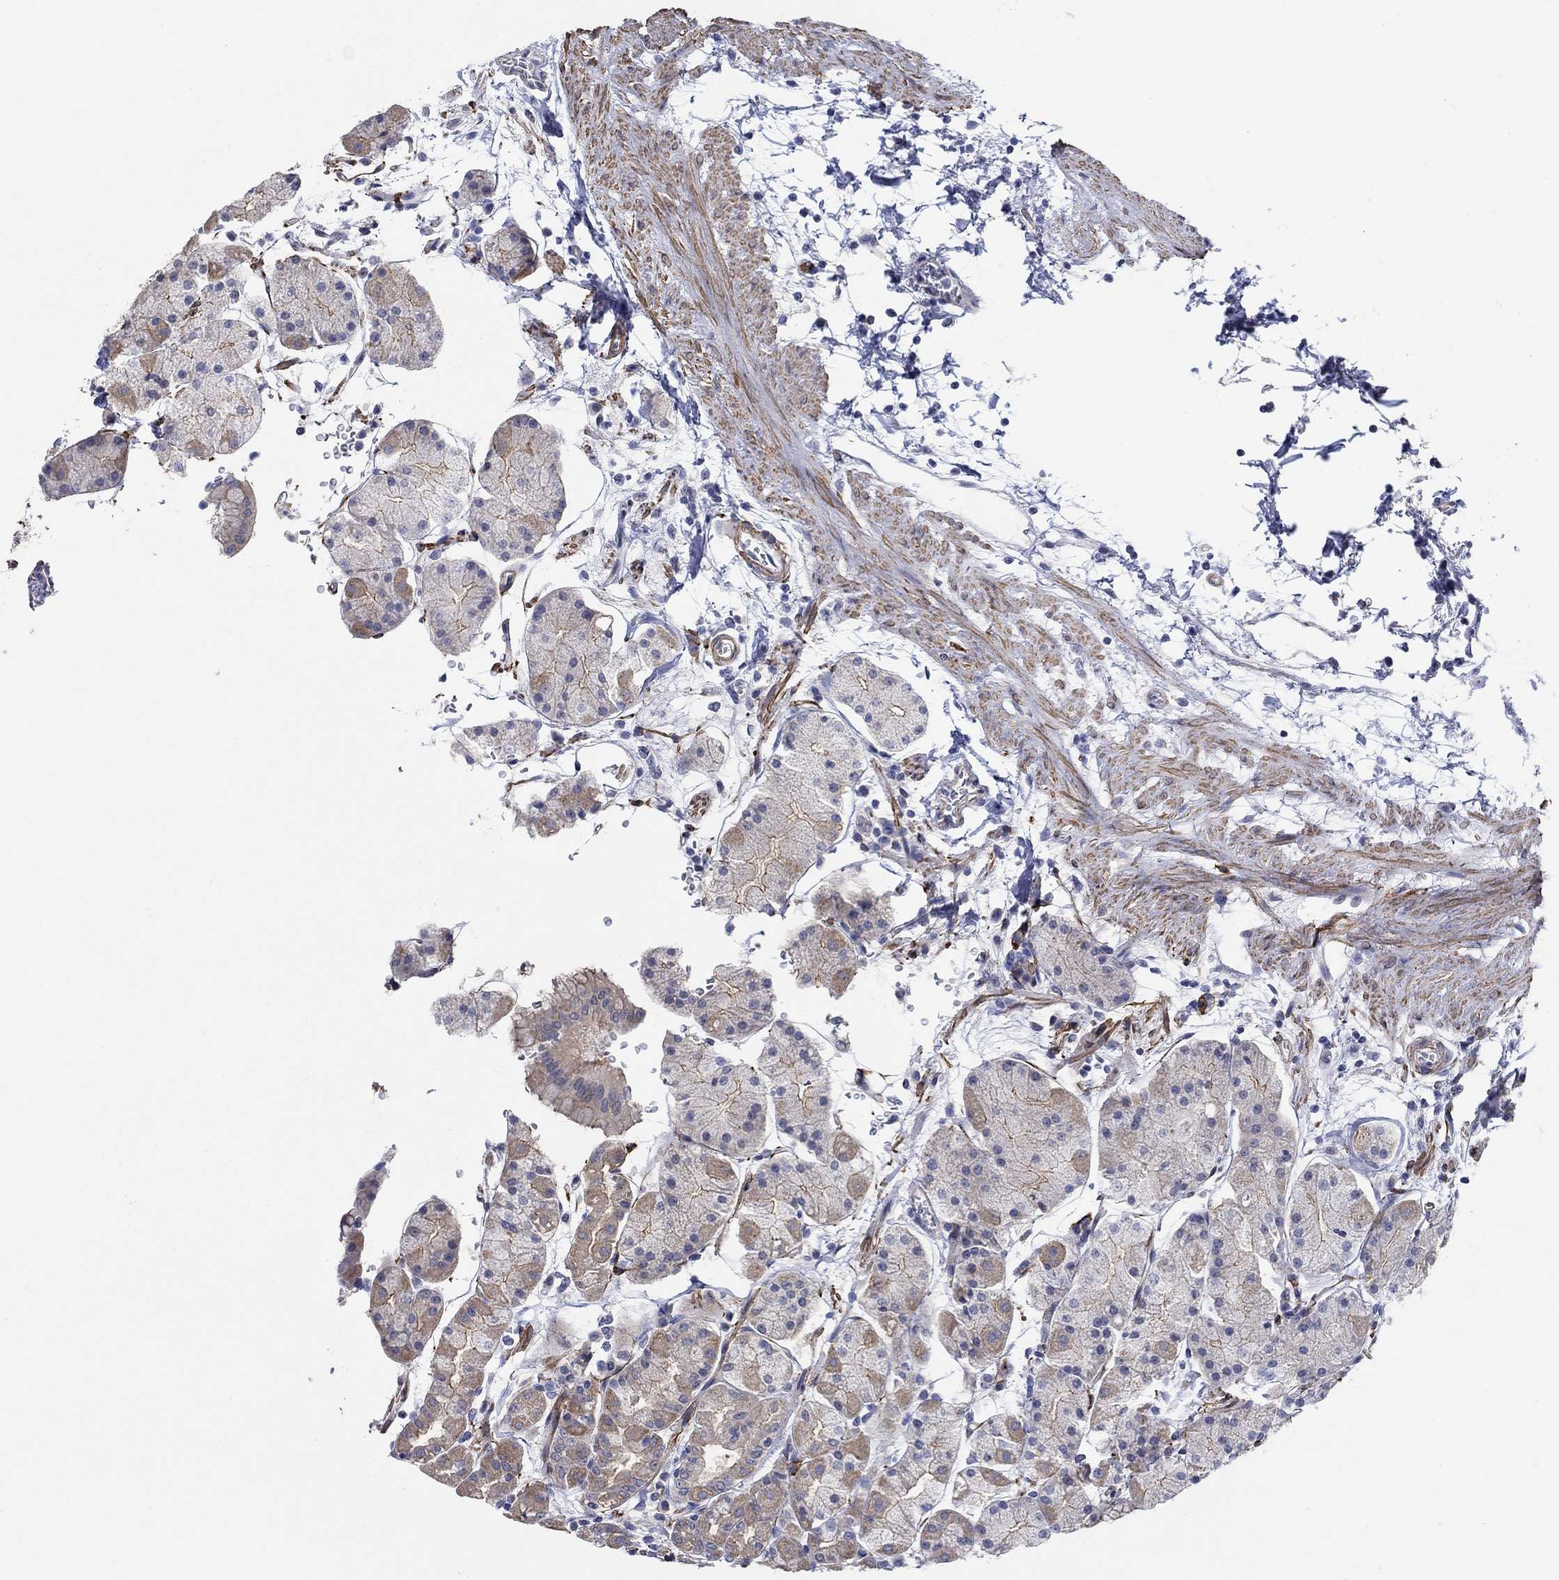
{"staining": {"intensity": "moderate", "quantity": "<25%", "location": "cytoplasmic/membranous"}, "tissue": "stomach", "cell_type": "Glandular cells", "image_type": "normal", "snomed": [{"axis": "morphology", "description": "Normal tissue, NOS"}, {"axis": "topography", "description": "Stomach"}], "caption": "Benign stomach was stained to show a protein in brown. There is low levels of moderate cytoplasmic/membranous staining in approximately <25% of glandular cells. (Brightfield microscopy of DAB IHC at high magnification).", "gene": "SCN7A", "patient": {"sex": "male", "age": 54}}